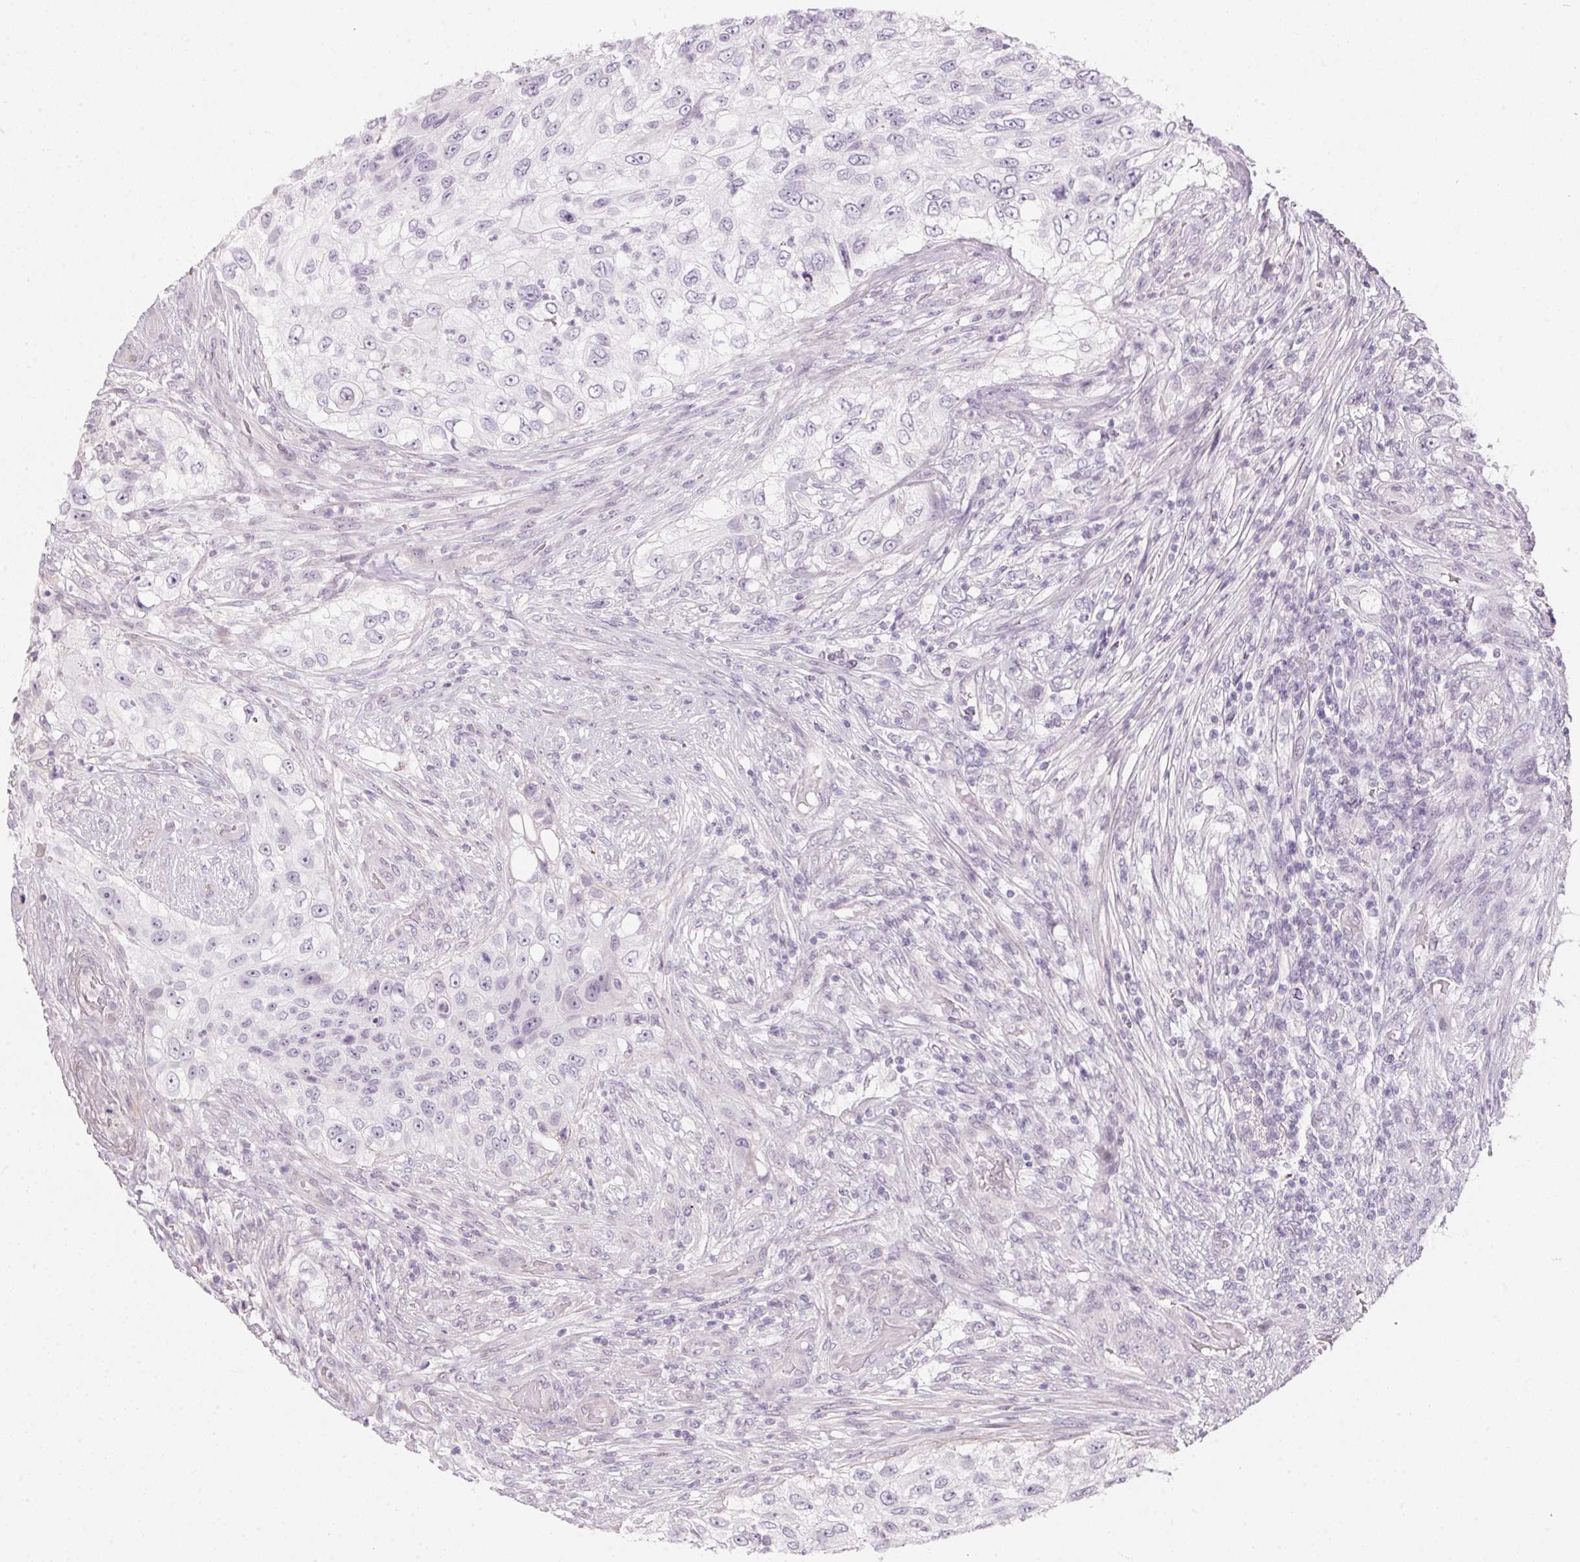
{"staining": {"intensity": "negative", "quantity": "none", "location": "none"}, "tissue": "urothelial cancer", "cell_type": "Tumor cells", "image_type": "cancer", "snomed": [{"axis": "morphology", "description": "Urothelial carcinoma, High grade"}, {"axis": "topography", "description": "Urinary bladder"}], "caption": "This photomicrograph is of urothelial cancer stained with IHC to label a protein in brown with the nuclei are counter-stained blue. There is no expression in tumor cells.", "gene": "GDAP1L1", "patient": {"sex": "female", "age": 60}}